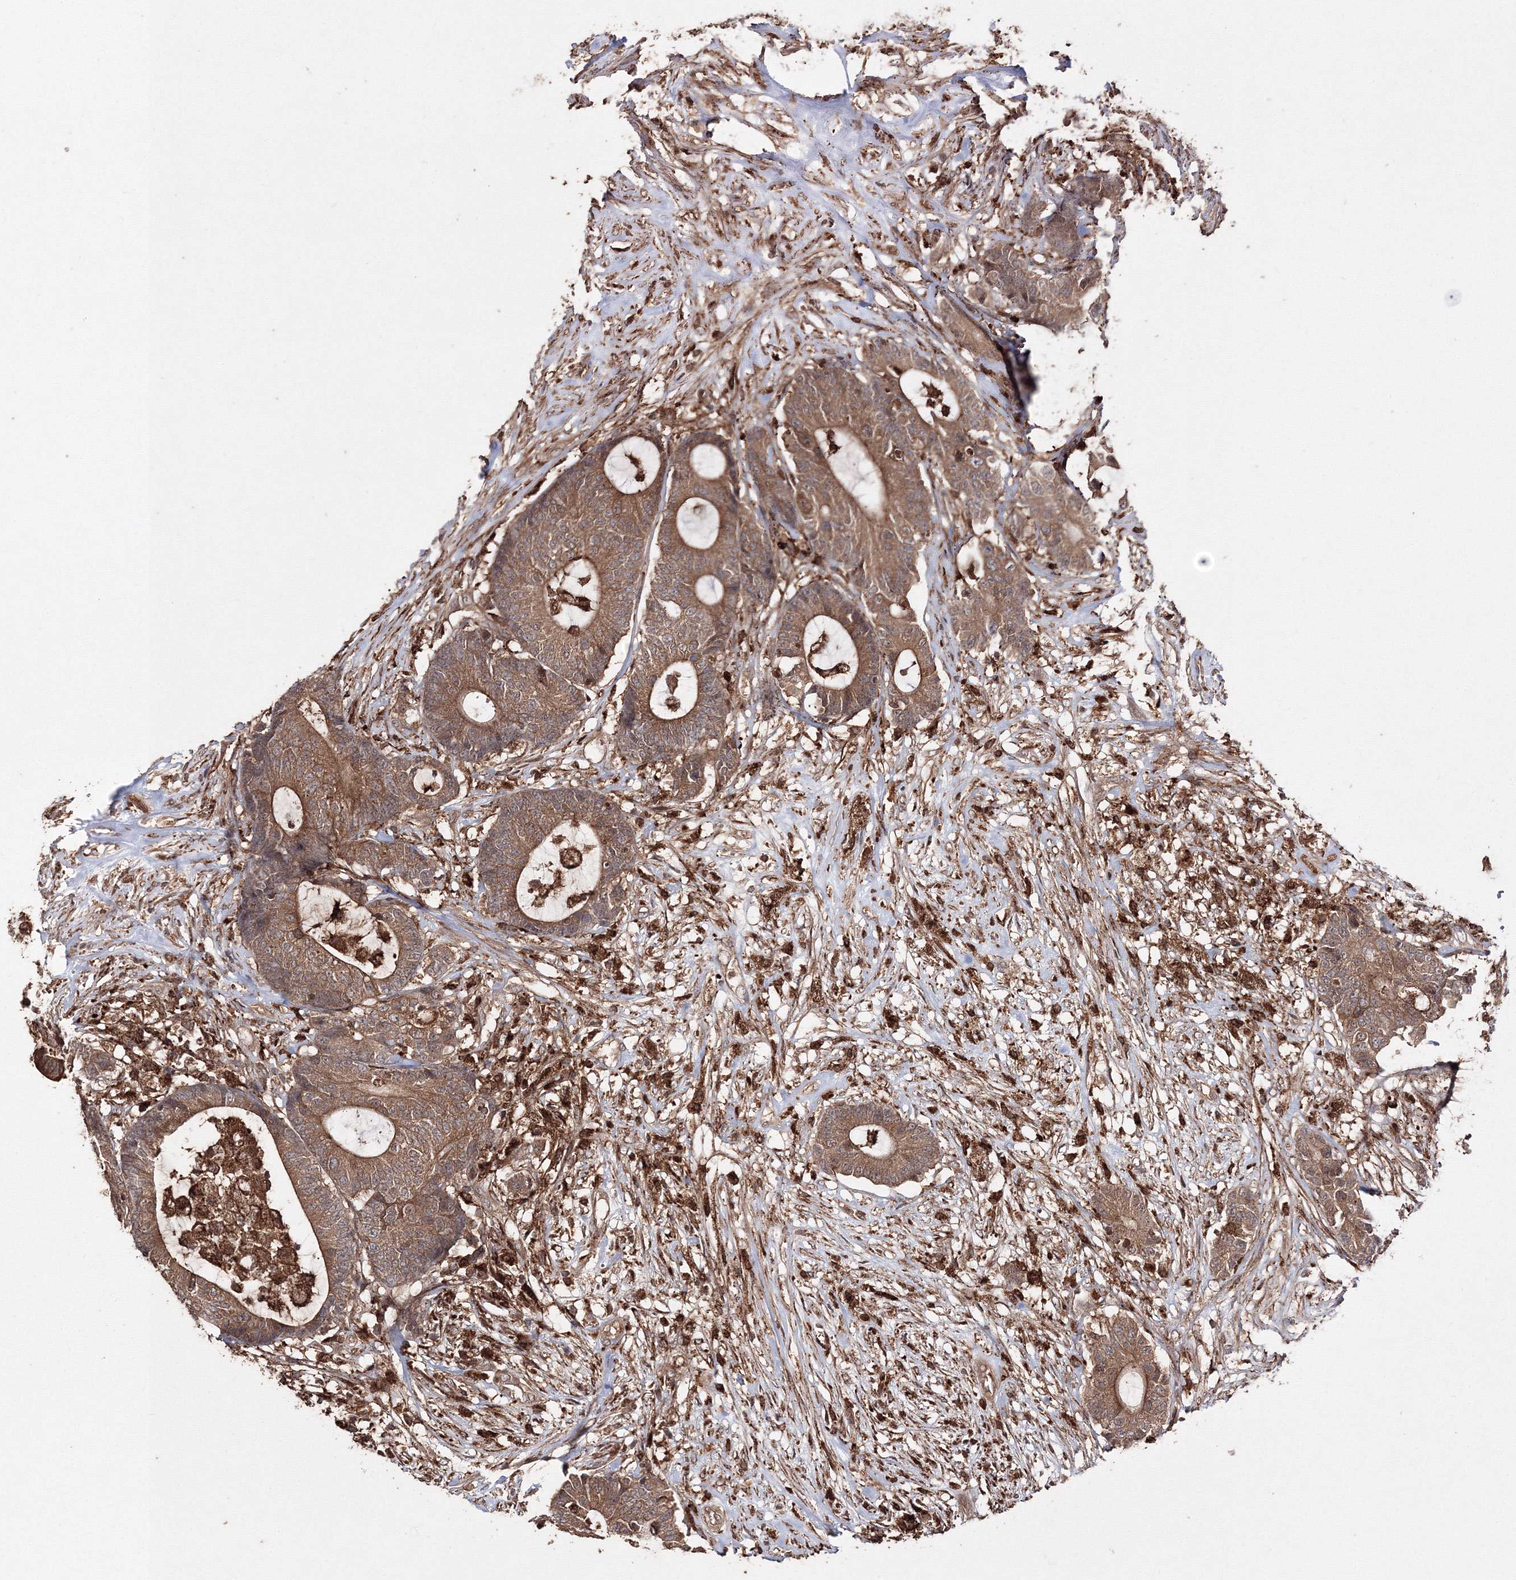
{"staining": {"intensity": "moderate", "quantity": ">75%", "location": "cytoplasmic/membranous"}, "tissue": "colorectal cancer", "cell_type": "Tumor cells", "image_type": "cancer", "snomed": [{"axis": "morphology", "description": "Adenocarcinoma, NOS"}, {"axis": "topography", "description": "Colon"}], "caption": "A high-resolution image shows IHC staining of adenocarcinoma (colorectal), which exhibits moderate cytoplasmic/membranous positivity in about >75% of tumor cells.", "gene": "DDO", "patient": {"sex": "female", "age": 84}}